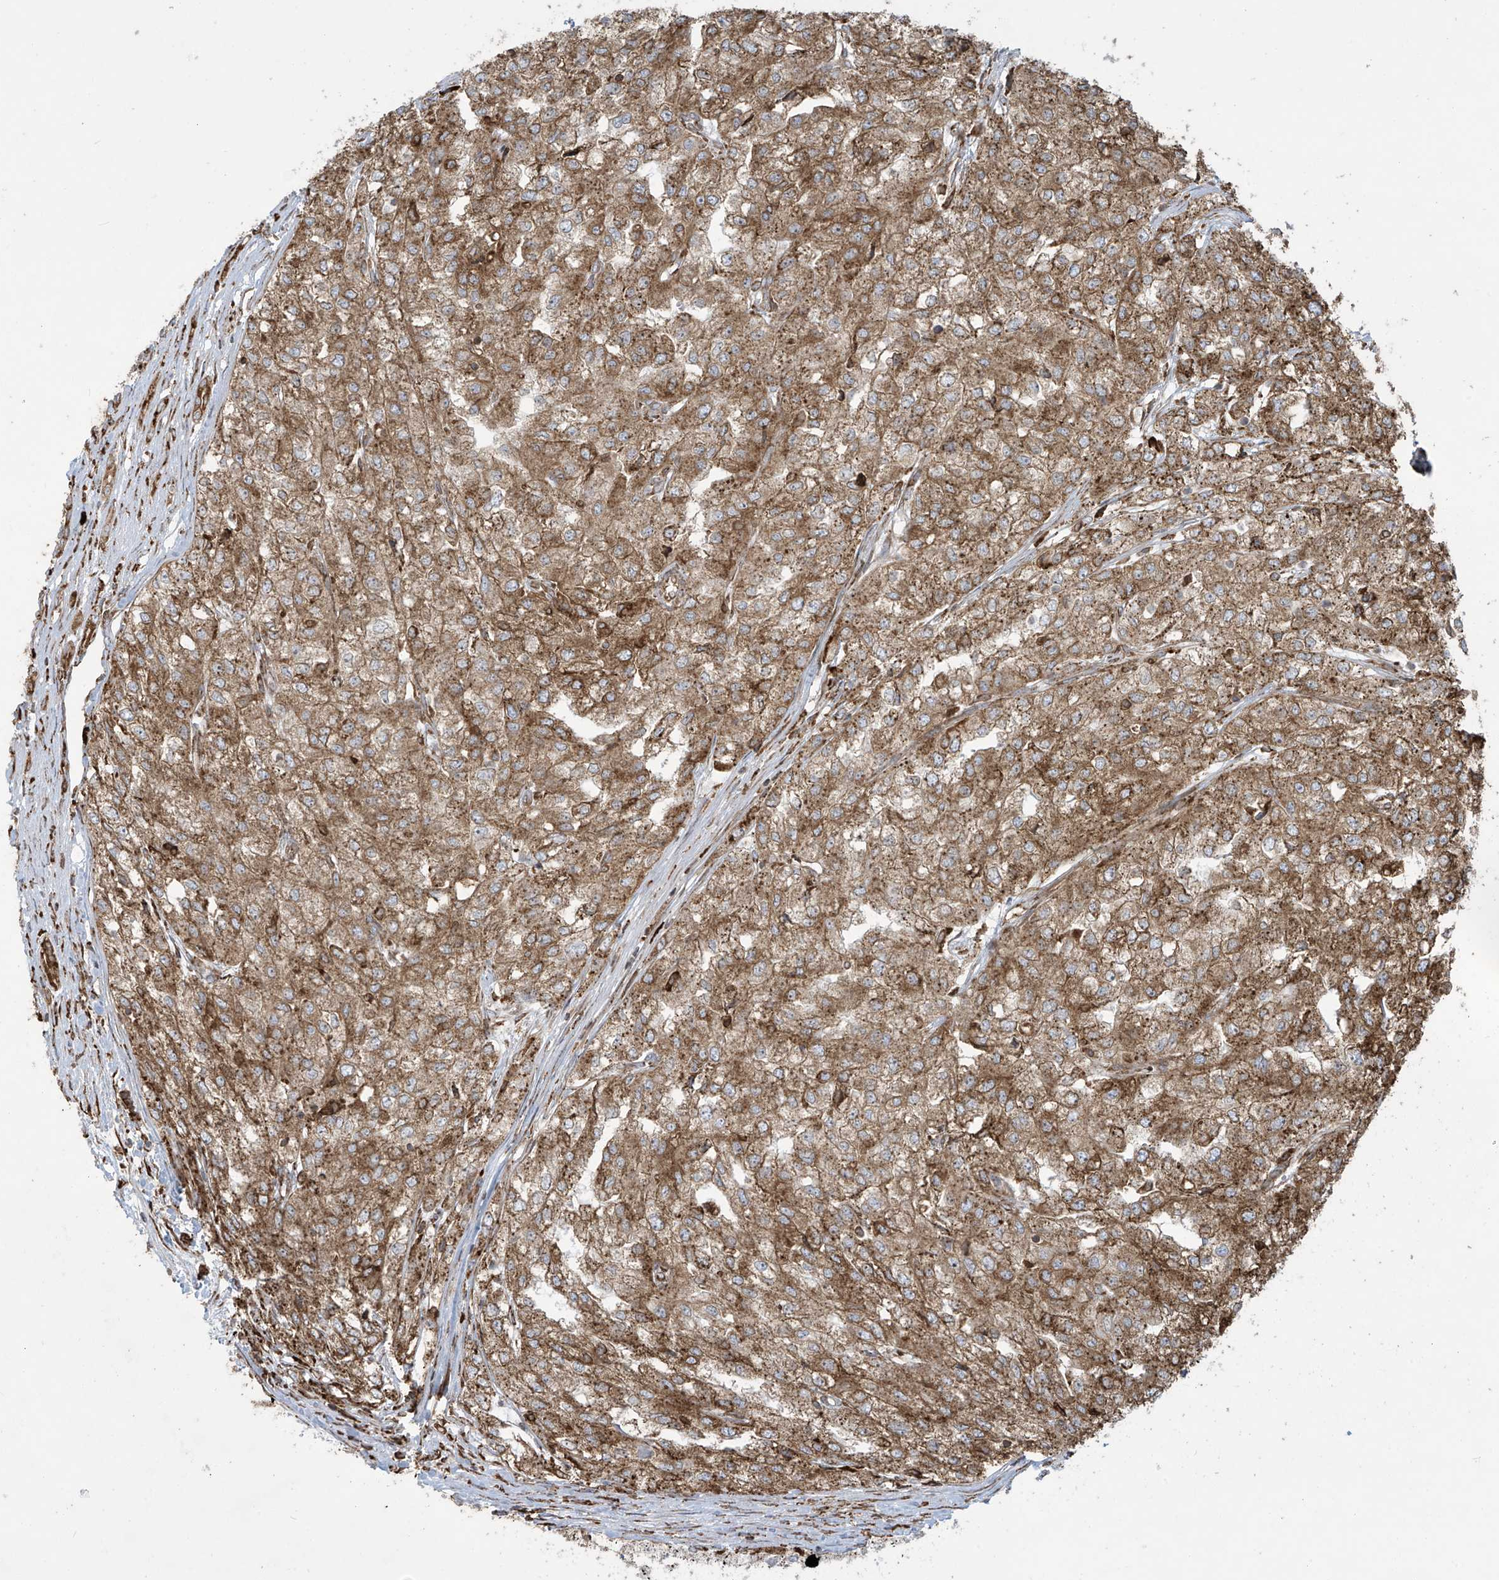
{"staining": {"intensity": "moderate", "quantity": ">75%", "location": "cytoplasmic/membranous"}, "tissue": "renal cancer", "cell_type": "Tumor cells", "image_type": "cancer", "snomed": [{"axis": "morphology", "description": "Adenocarcinoma, NOS"}, {"axis": "topography", "description": "Kidney"}], "caption": "High-power microscopy captured an immunohistochemistry (IHC) histopathology image of renal cancer, revealing moderate cytoplasmic/membranous staining in about >75% of tumor cells.", "gene": "MX1", "patient": {"sex": "female", "age": 54}}